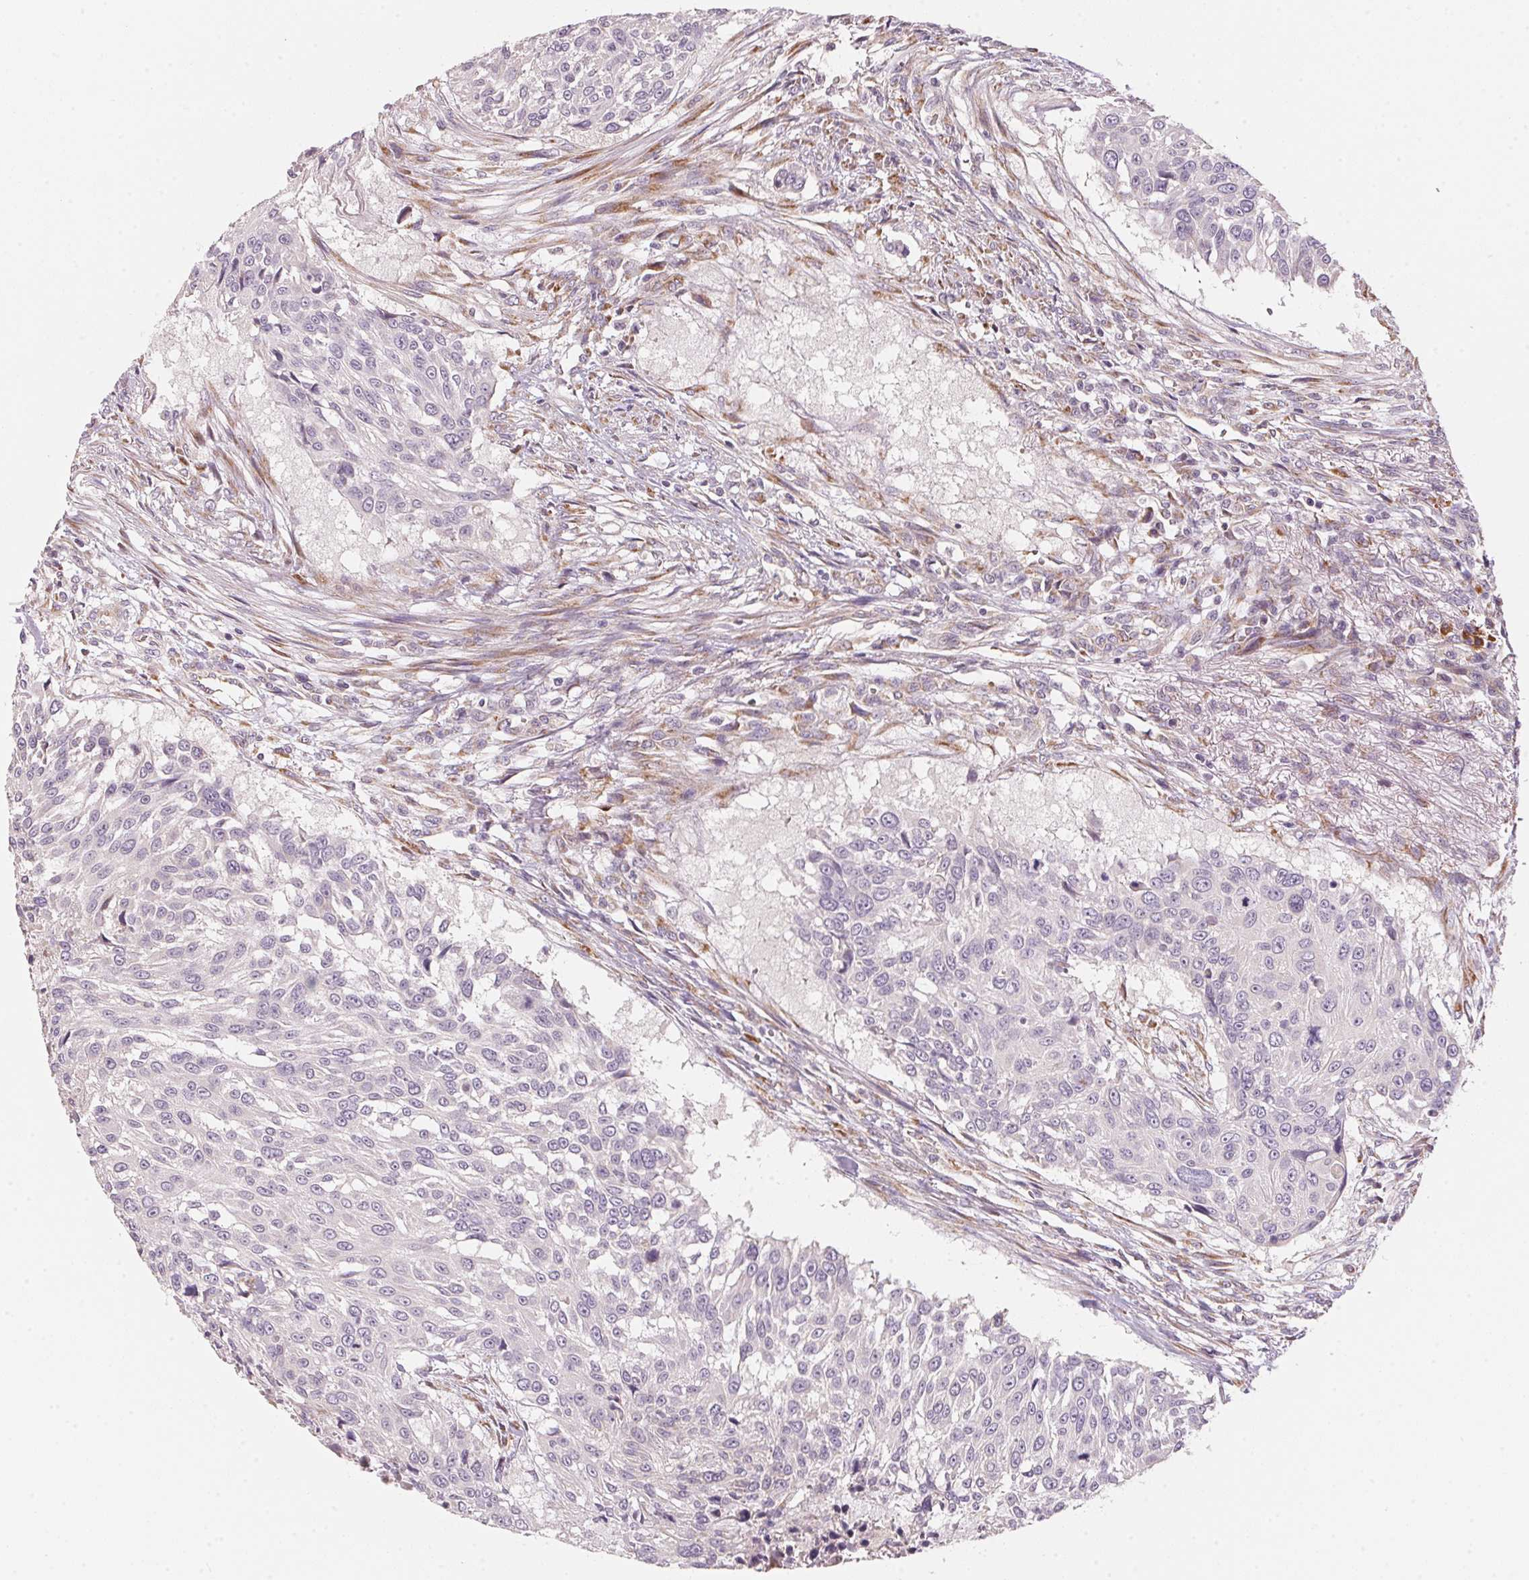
{"staining": {"intensity": "negative", "quantity": "none", "location": "none"}, "tissue": "urothelial cancer", "cell_type": "Tumor cells", "image_type": "cancer", "snomed": [{"axis": "morphology", "description": "Urothelial carcinoma, NOS"}, {"axis": "topography", "description": "Urinary bladder"}], "caption": "Image shows no significant protein positivity in tumor cells of transitional cell carcinoma.", "gene": "BLOC1S2", "patient": {"sex": "male", "age": 55}}